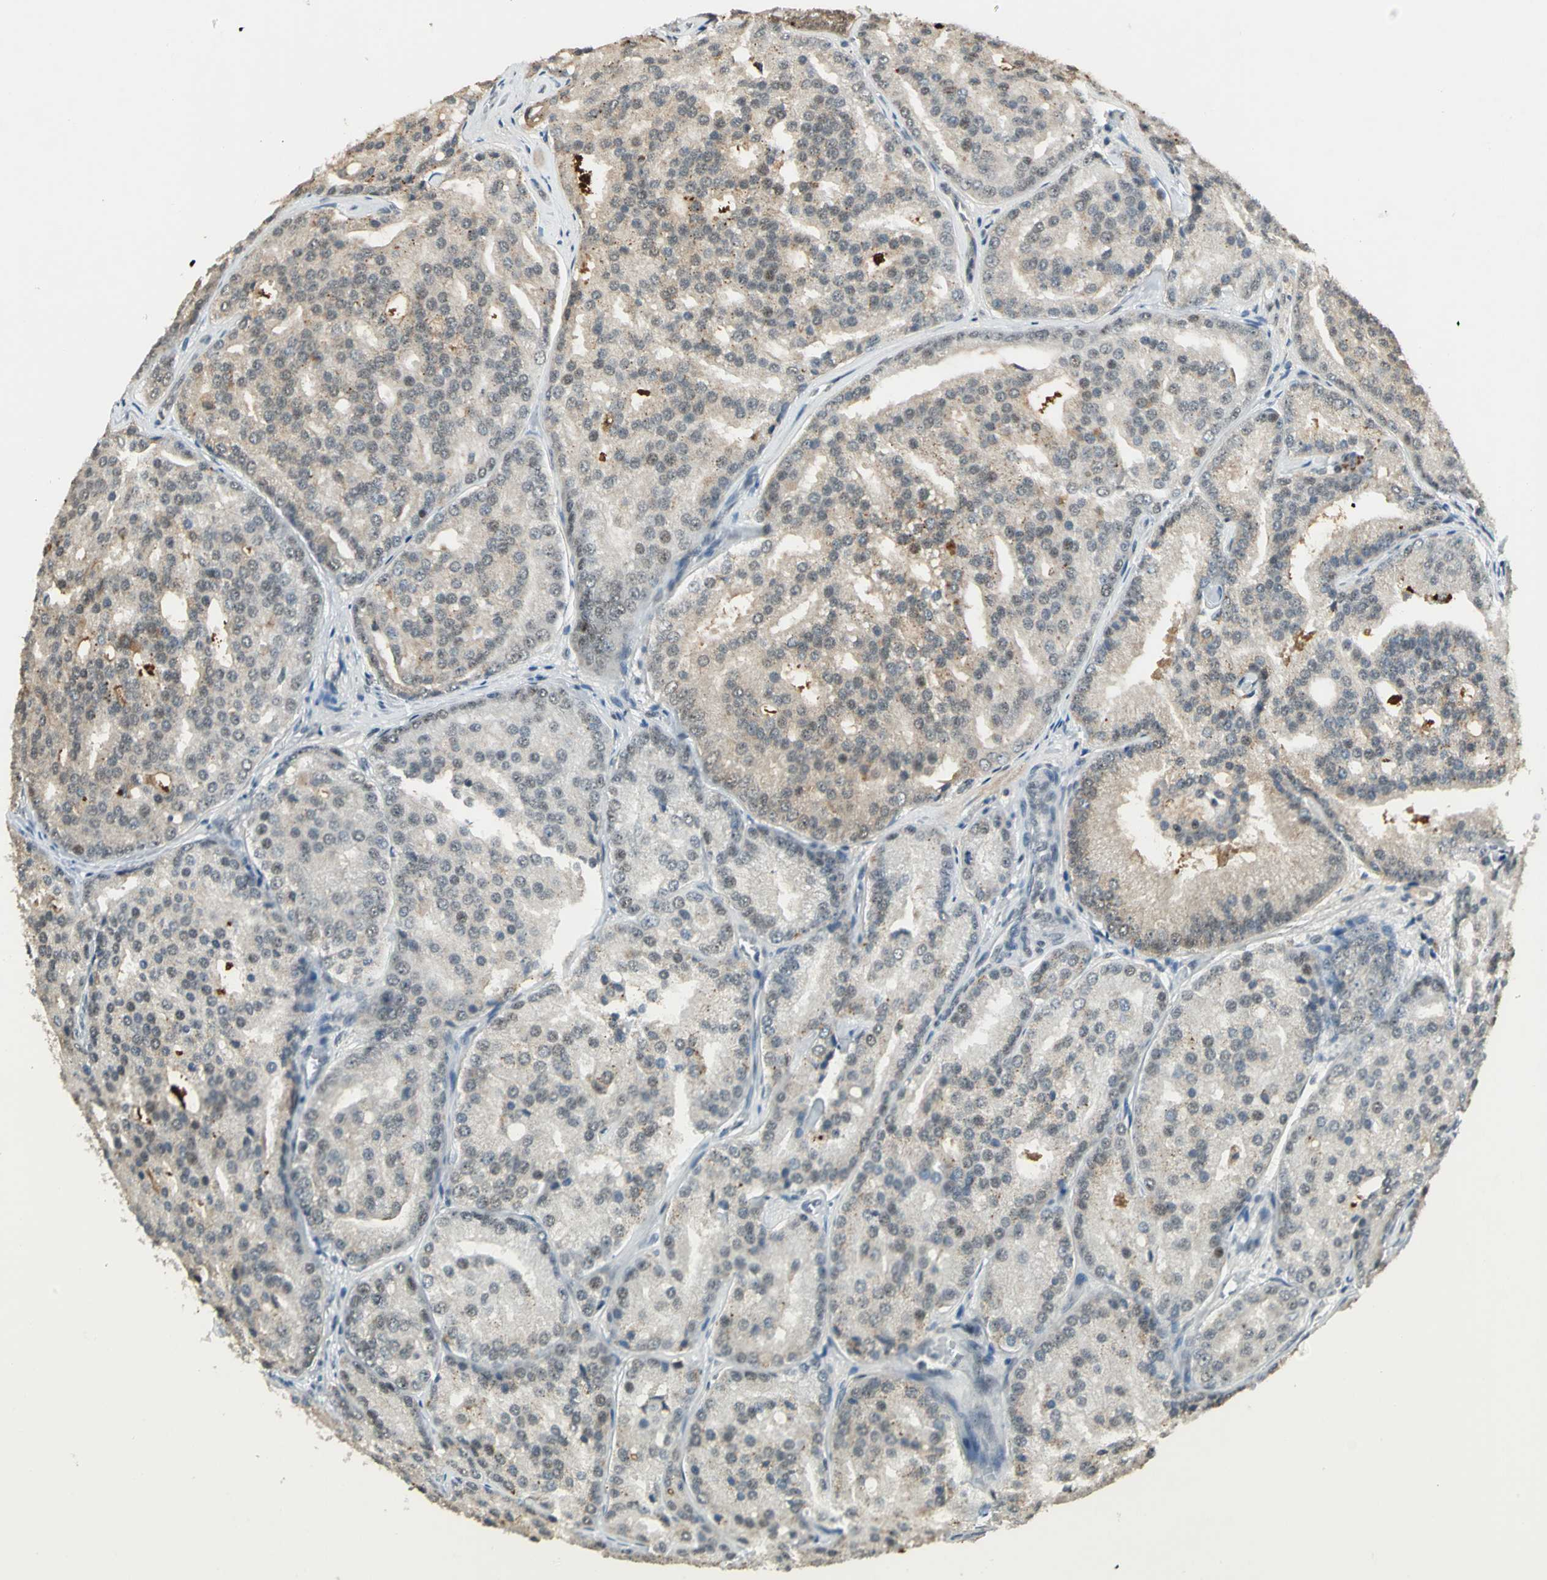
{"staining": {"intensity": "weak", "quantity": "25%-75%", "location": "cytoplasmic/membranous,nuclear"}, "tissue": "prostate cancer", "cell_type": "Tumor cells", "image_type": "cancer", "snomed": [{"axis": "morphology", "description": "Adenocarcinoma, High grade"}, {"axis": "topography", "description": "Prostate"}], "caption": "Immunohistochemistry staining of prostate cancer (high-grade adenocarcinoma), which exhibits low levels of weak cytoplasmic/membranous and nuclear staining in approximately 25%-75% of tumor cells indicating weak cytoplasmic/membranous and nuclear protein expression. The staining was performed using DAB (brown) for protein detection and nuclei were counterstained in hematoxylin (blue).", "gene": "CCNT1", "patient": {"sex": "male", "age": 64}}